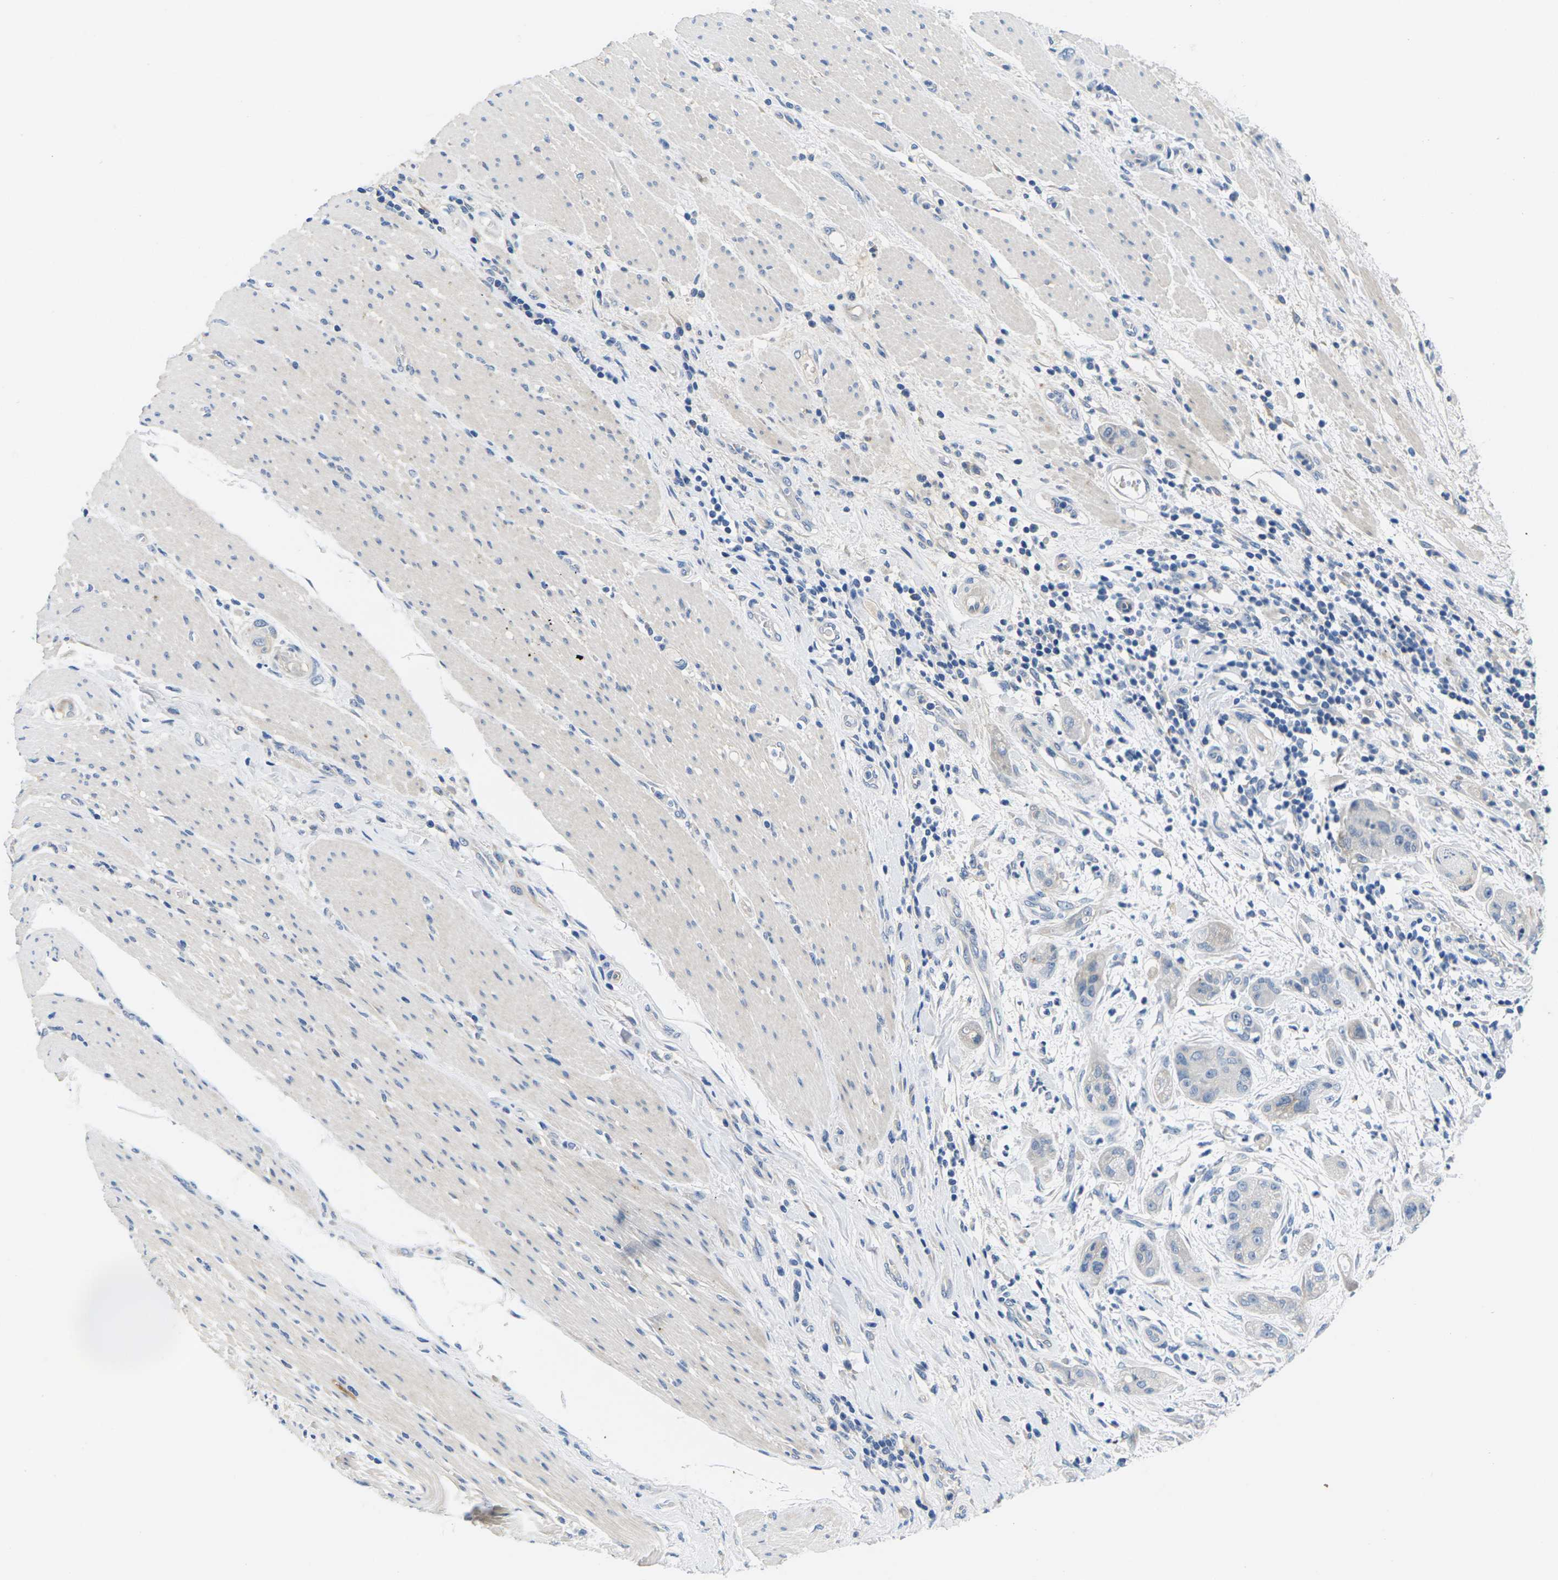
{"staining": {"intensity": "negative", "quantity": "none", "location": "none"}, "tissue": "pancreatic cancer", "cell_type": "Tumor cells", "image_type": "cancer", "snomed": [{"axis": "morphology", "description": "Adenocarcinoma, NOS"}, {"axis": "topography", "description": "Pancreas"}], "caption": "Micrograph shows no significant protein positivity in tumor cells of pancreatic adenocarcinoma.", "gene": "TSPAN2", "patient": {"sex": "female", "age": 78}}